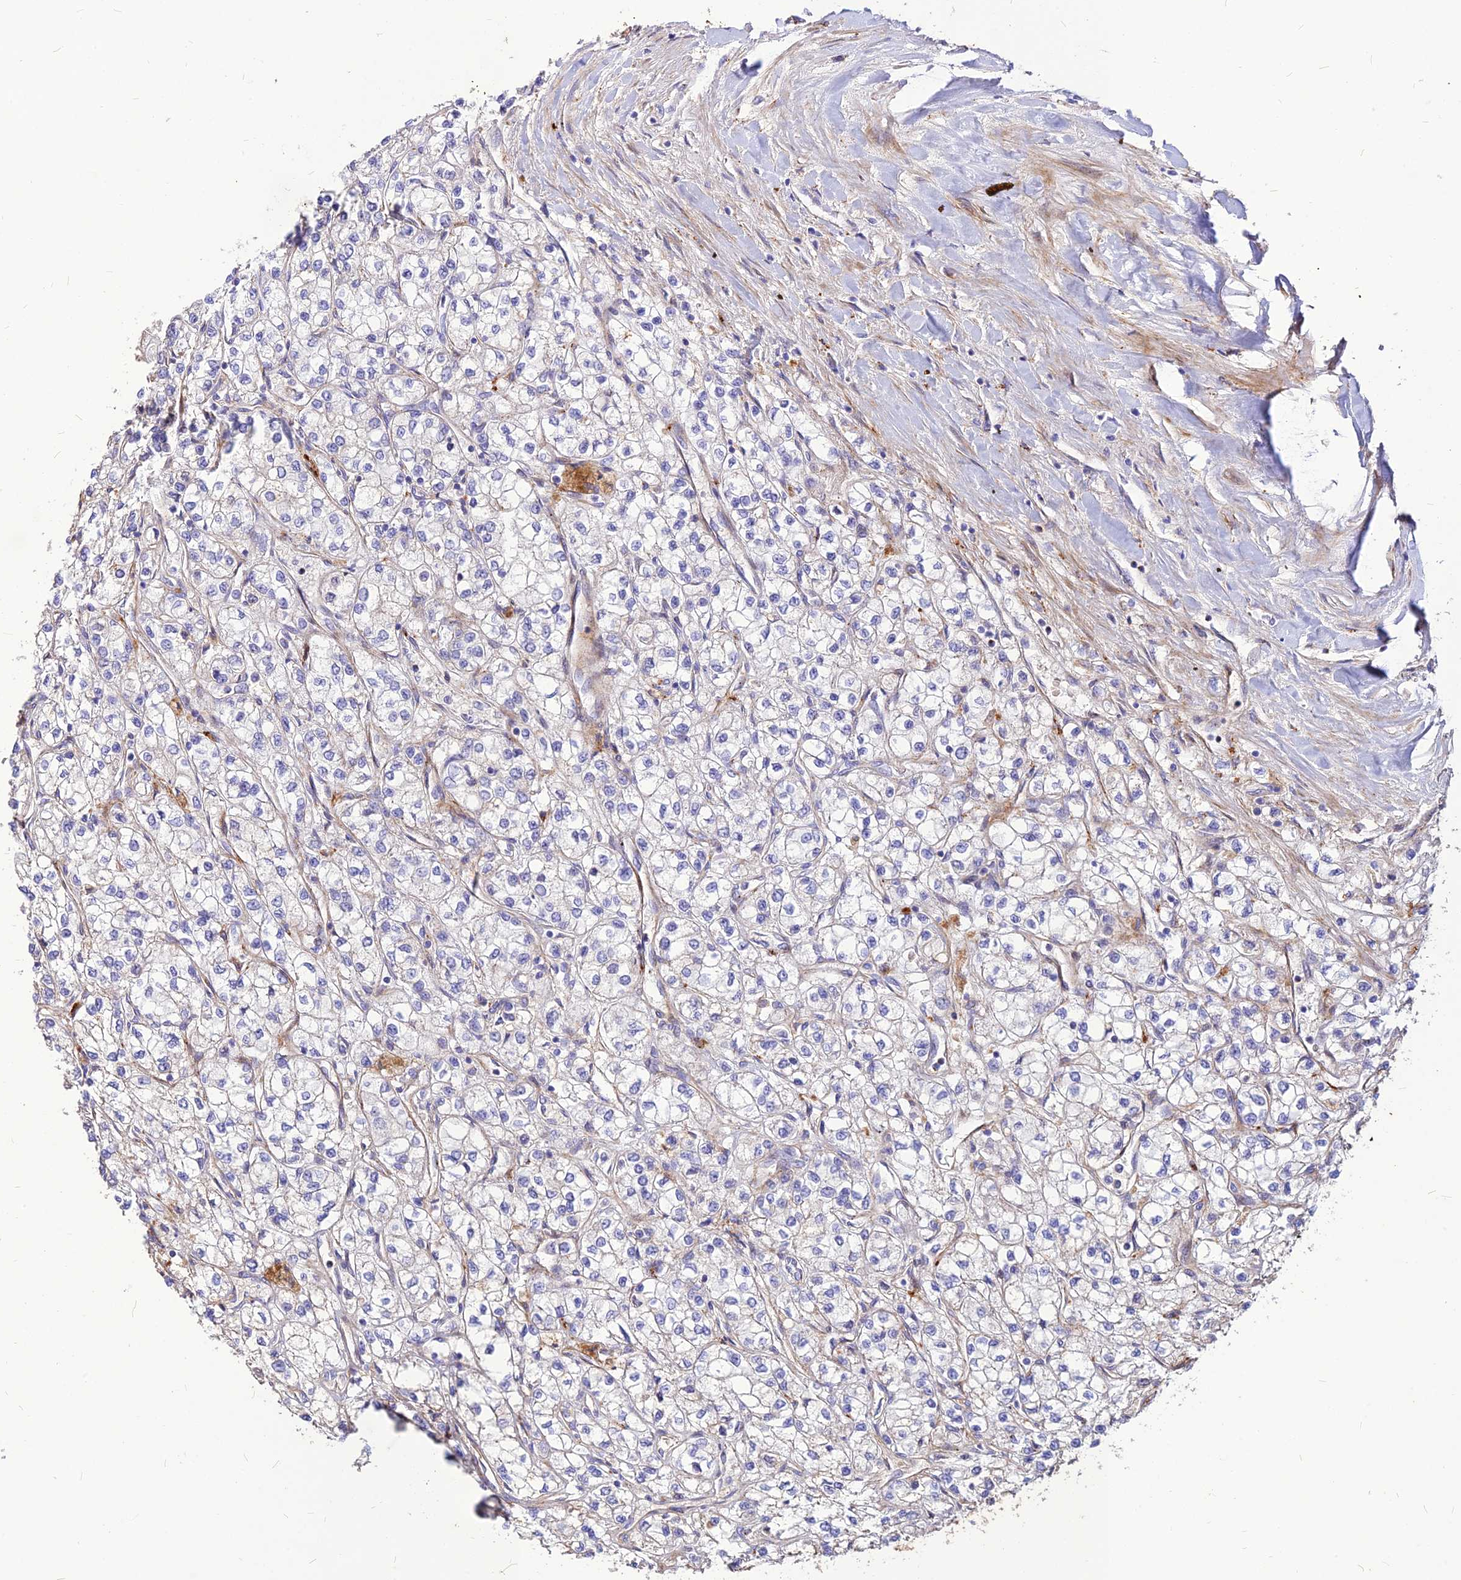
{"staining": {"intensity": "negative", "quantity": "none", "location": "none"}, "tissue": "renal cancer", "cell_type": "Tumor cells", "image_type": "cancer", "snomed": [{"axis": "morphology", "description": "Adenocarcinoma, NOS"}, {"axis": "topography", "description": "Kidney"}], "caption": "Photomicrograph shows no protein positivity in tumor cells of renal adenocarcinoma tissue. (Immunohistochemistry (ihc), brightfield microscopy, high magnification).", "gene": "RIMOC1", "patient": {"sex": "male", "age": 80}}